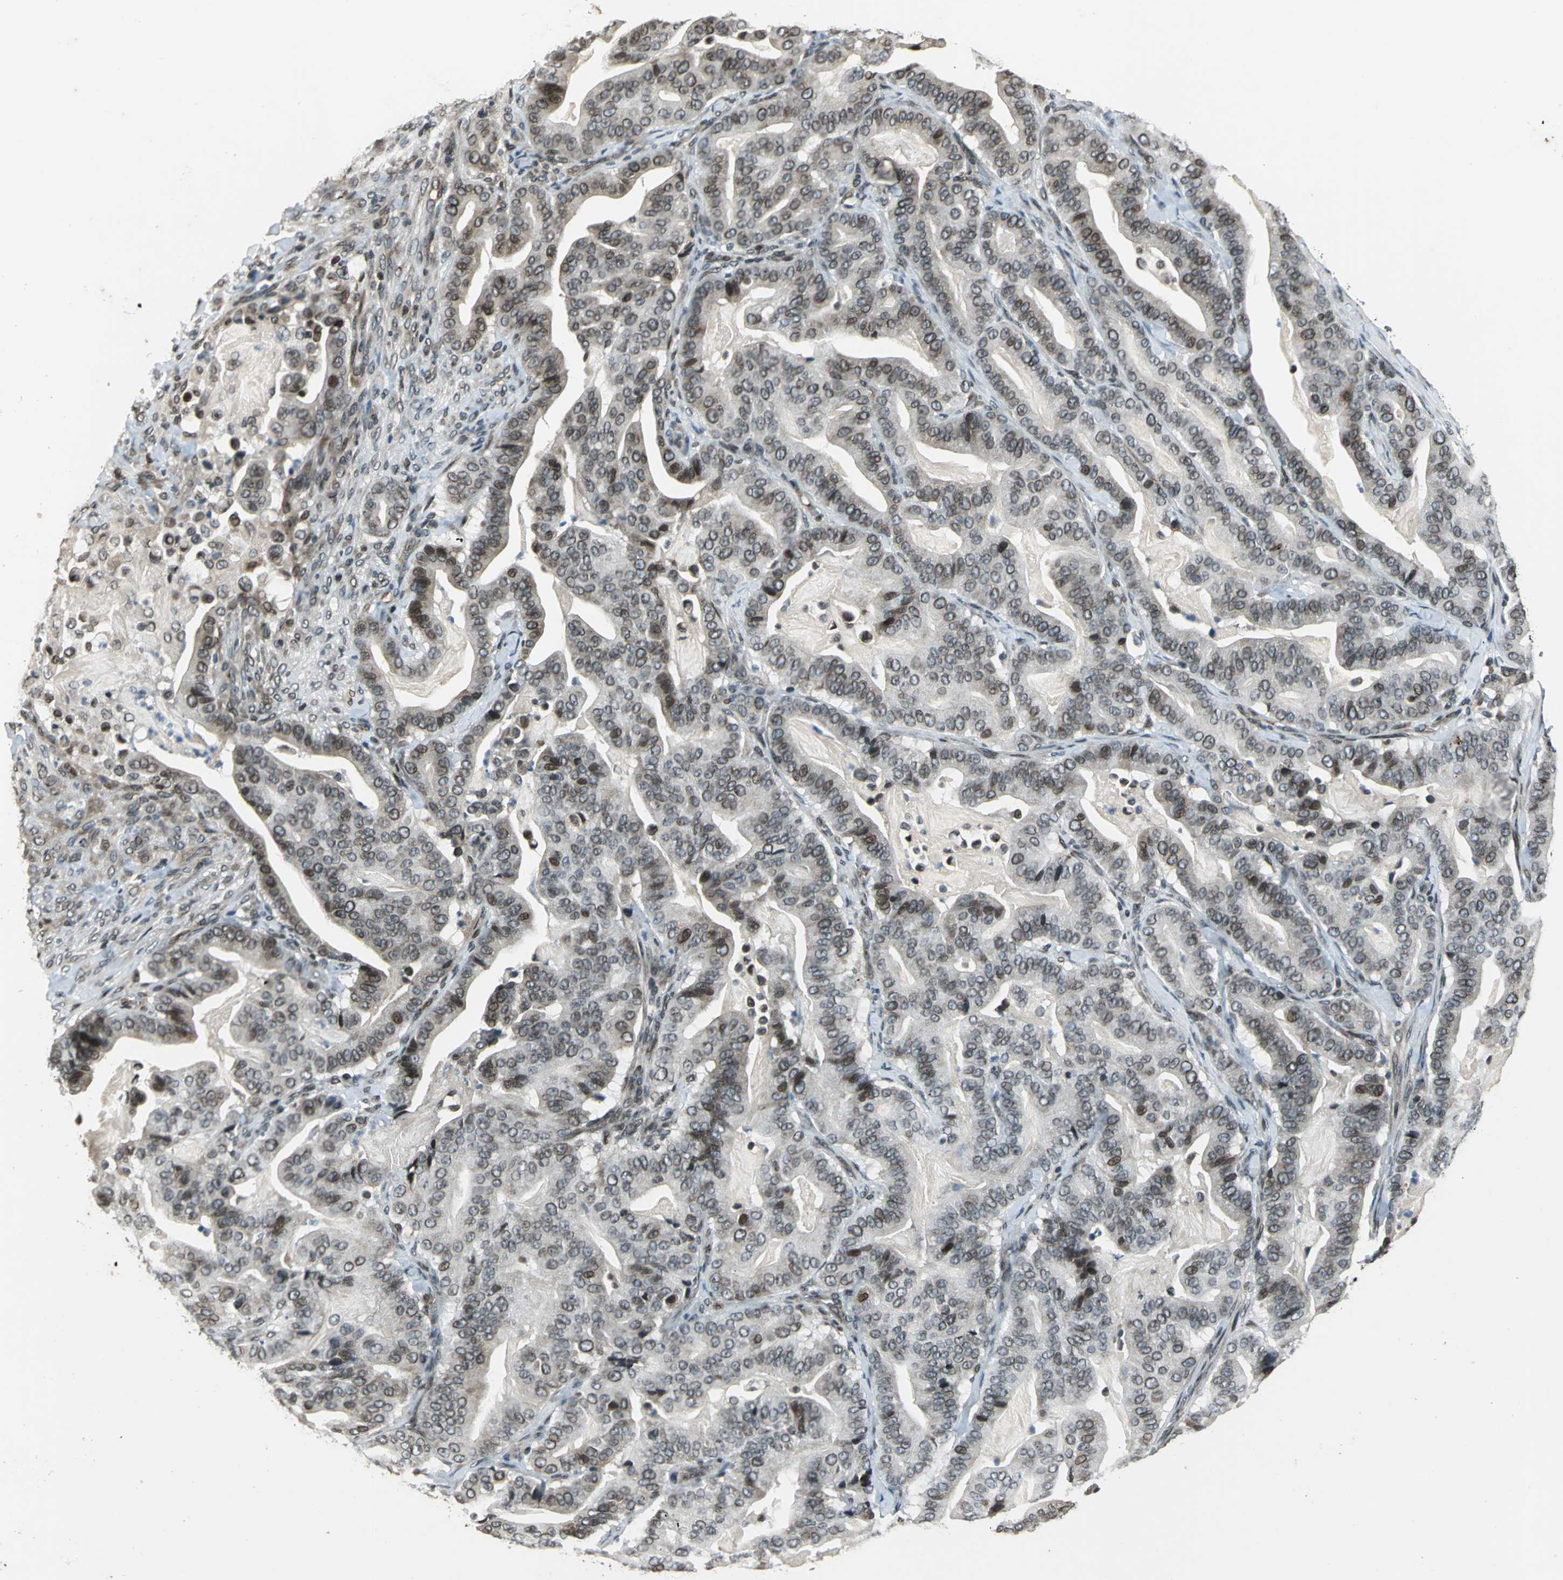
{"staining": {"intensity": "moderate", "quantity": "25%-75%", "location": "cytoplasmic/membranous,nuclear"}, "tissue": "pancreatic cancer", "cell_type": "Tumor cells", "image_type": "cancer", "snomed": [{"axis": "morphology", "description": "Adenocarcinoma, NOS"}, {"axis": "topography", "description": "Pancreas"}], "caption": "Immunohistochemical staining of human adenocarcinoma (pancreatic) shows medium levels of moderate cytoplasmic/membranous and nuclear protein expression in approximately 25%-75% of tumor cells. (DAB IHC with brightfield microscopy, high magnification).", "gene": "BRIP1", "patient": {"sex": "male", "age": 63}}